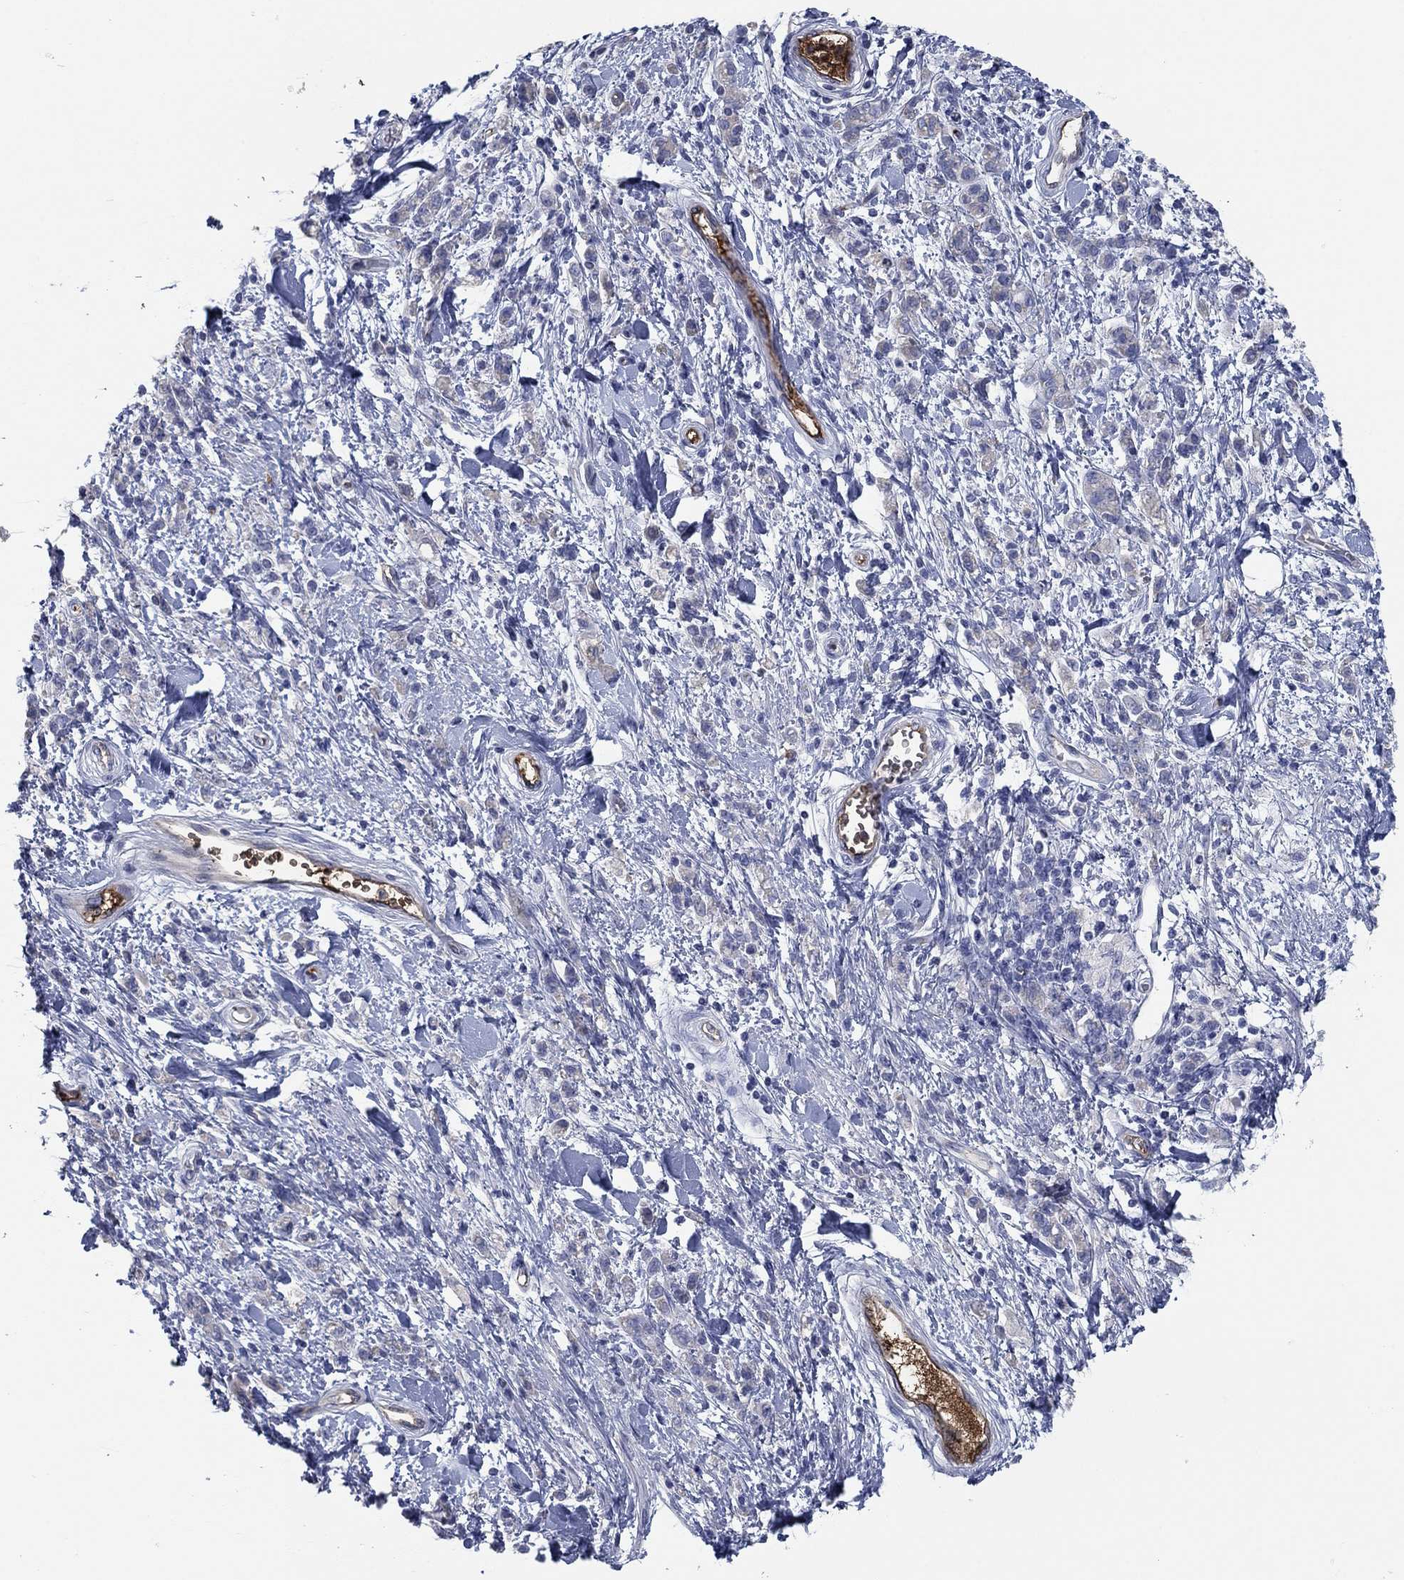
{"staining": {"intensity": "negative", "quantity": "none", "location": "none"}, "tissue": "stomach cancer", "cell_type": "Tumor cells", "image_type": "cancer", "snomed": [{"axis": "morphology", "description": "Adenocarcinoma, NOS"}, {"axis": "topography", "description": "Stomach"}], "caption": "Immunohistochemistry of human adenocarcinoma (stomach) shows no staining in tumor cells.", "gene": "APOC3", "patient": {"sex": "male", "age": 77}}